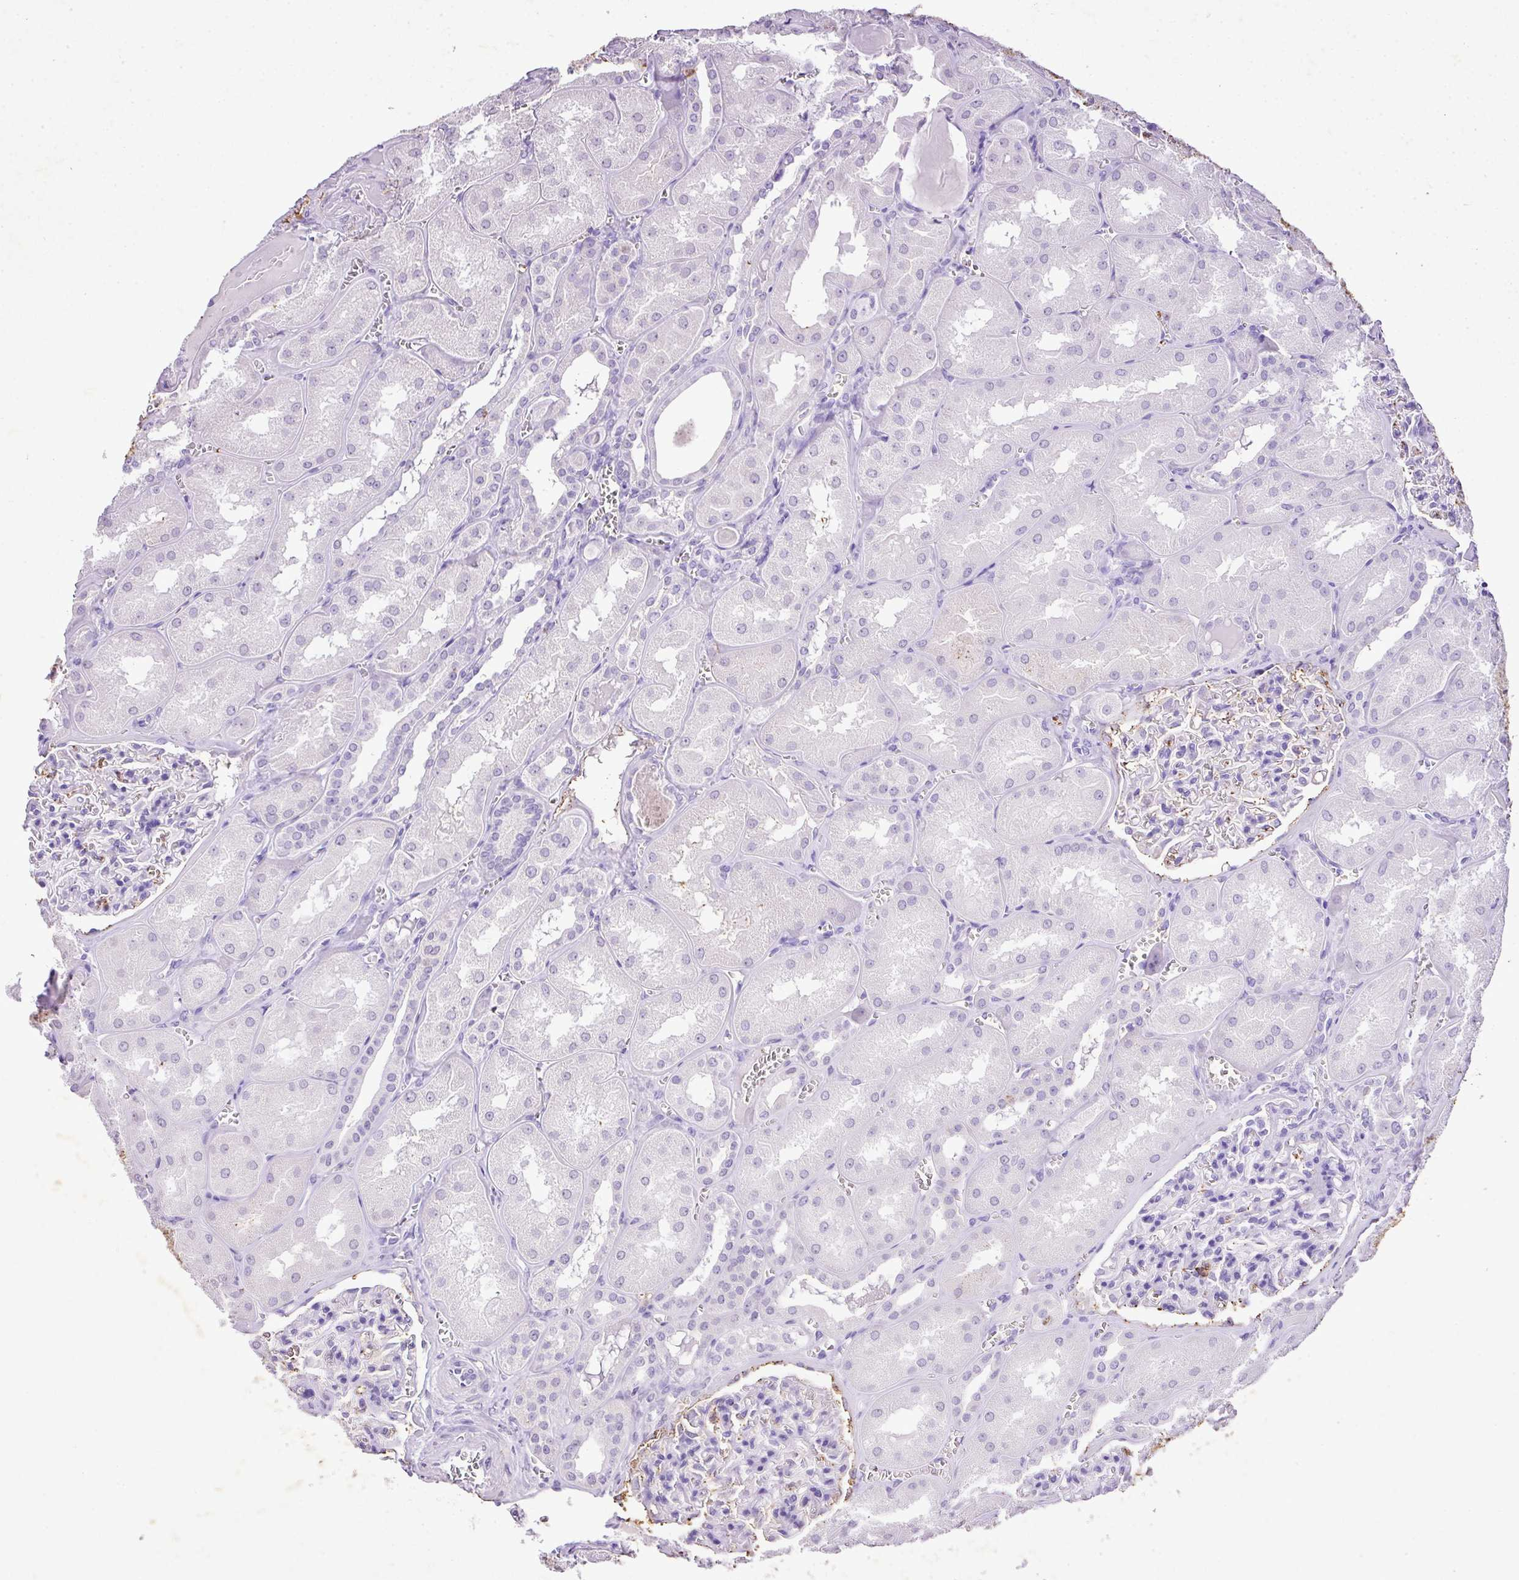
{"staining": {"intensity": "negative", "quantity": "none", "location": "none"}, "tissue": "kidney", "cell_type": "Cells in glomeruli", "image_type": "normal", "snomed": [{"axis": "morphology", "description": "Normal tissue, NOS"}, {"axis": "topography", "description": "Kidney"}], "caption": "Image shows no protein staining in cells in glomeruli of unremarkable kidney. The staining is performed using DAB (3,3'-diaminobenzidine) brown chromogen with nuclei counter-stained in using hematoxylin.", "gene": "KCNJ11", "patient": {"sex": "male", "age": 61}}